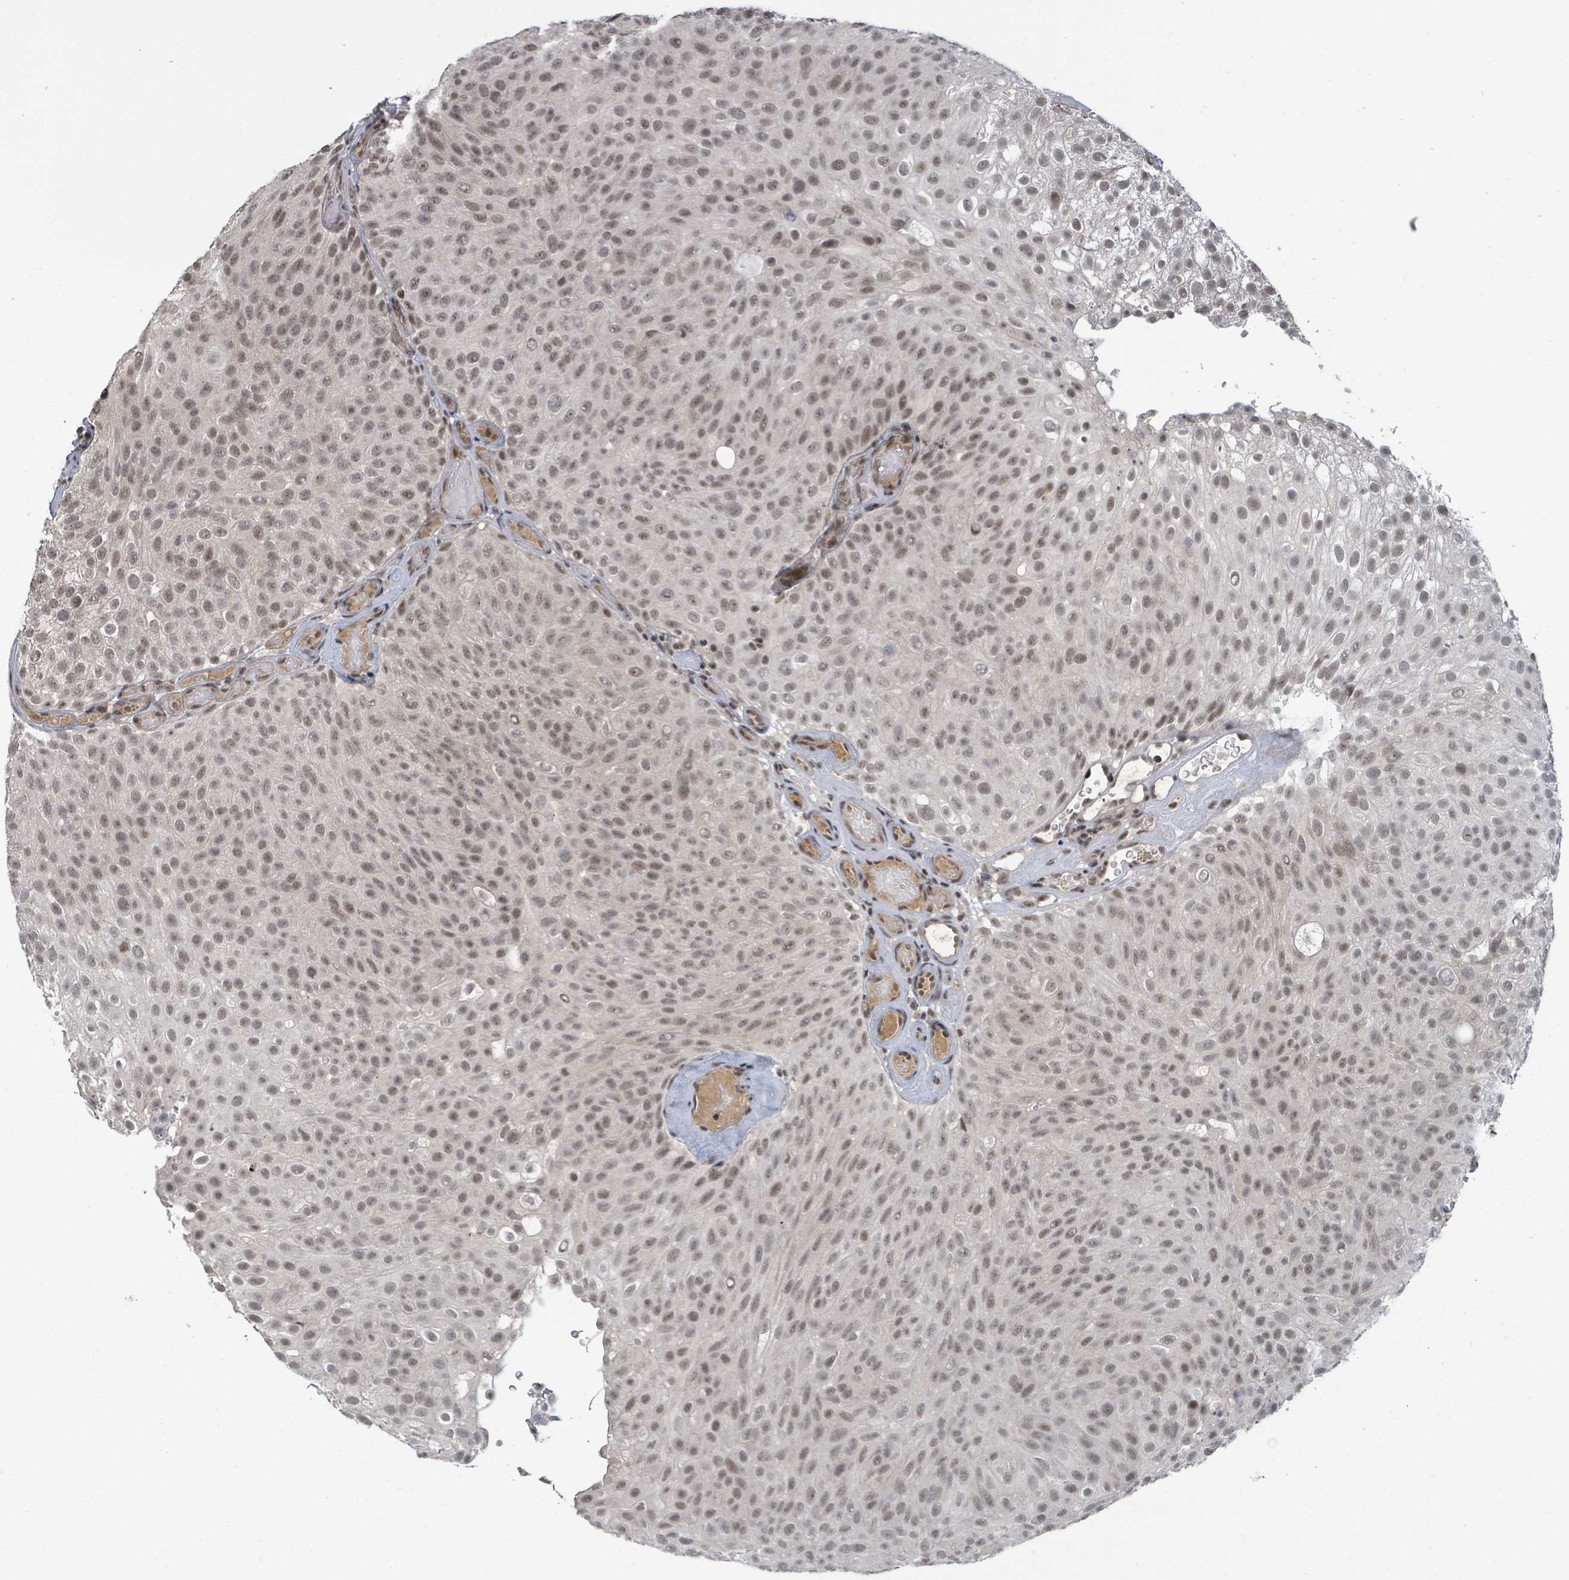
{"staining": {"intensity": "weak", "quantity": ">75%", "location": "nuclear"}, "tissue": "urothelial cancer", "cell_type": "Tumor cells", "image_type": "cancer", "snomed": [{"axis": "morphology", "description": "Urothelial carcinoma, Low grade"}, {"axis": "topography", "description": "Urinary bladder"}], "caption": "Urothelial cancer tissue reveals weak nuclear staining in approximately >75% of tumor cells", "gene": "ZBTB14", "patient": {"sex": "male", "age": 78}}